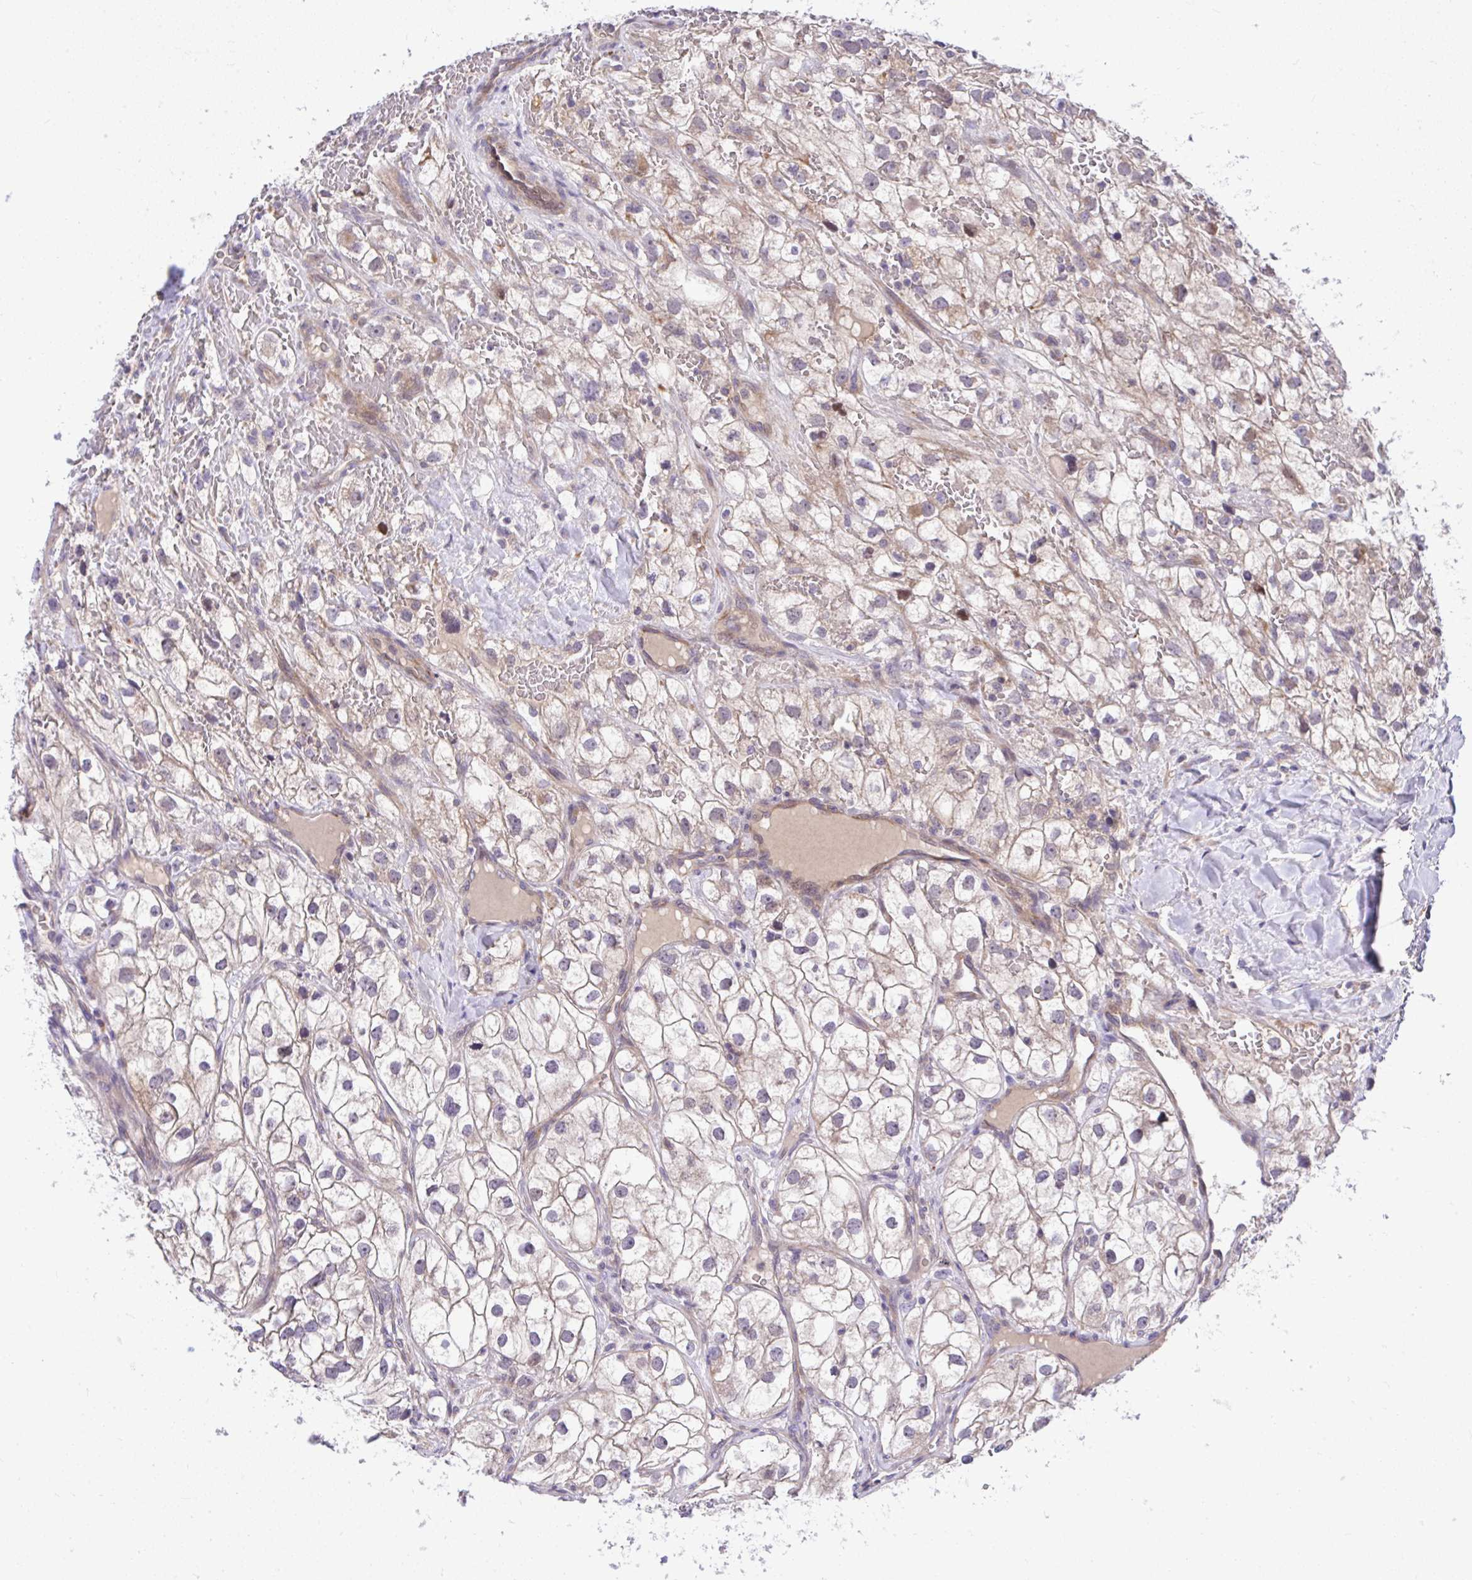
{"staining": {"intensity": "weak", "quantity": "<25%", "location": "cytoplasmic/membranous"}, "tissue": "renal cancer", "cell_type": "Tumor cells", "image_type": "cancer", "snomed": [{"axis": "morphology", "description": "Adenocarcinoma, NOS"}, {"axis": "topography", "description": "Kidney"}], "caption": "Immunohistochemistry of human renal cancer shows no expression in tumor cells. Brightfield microscopy of IHC stained with DAB (brown) and hematoxylin (blue), captured at high magnification.", "gene": "CHIA", "patient": {"sex": "male", "age": 59}}